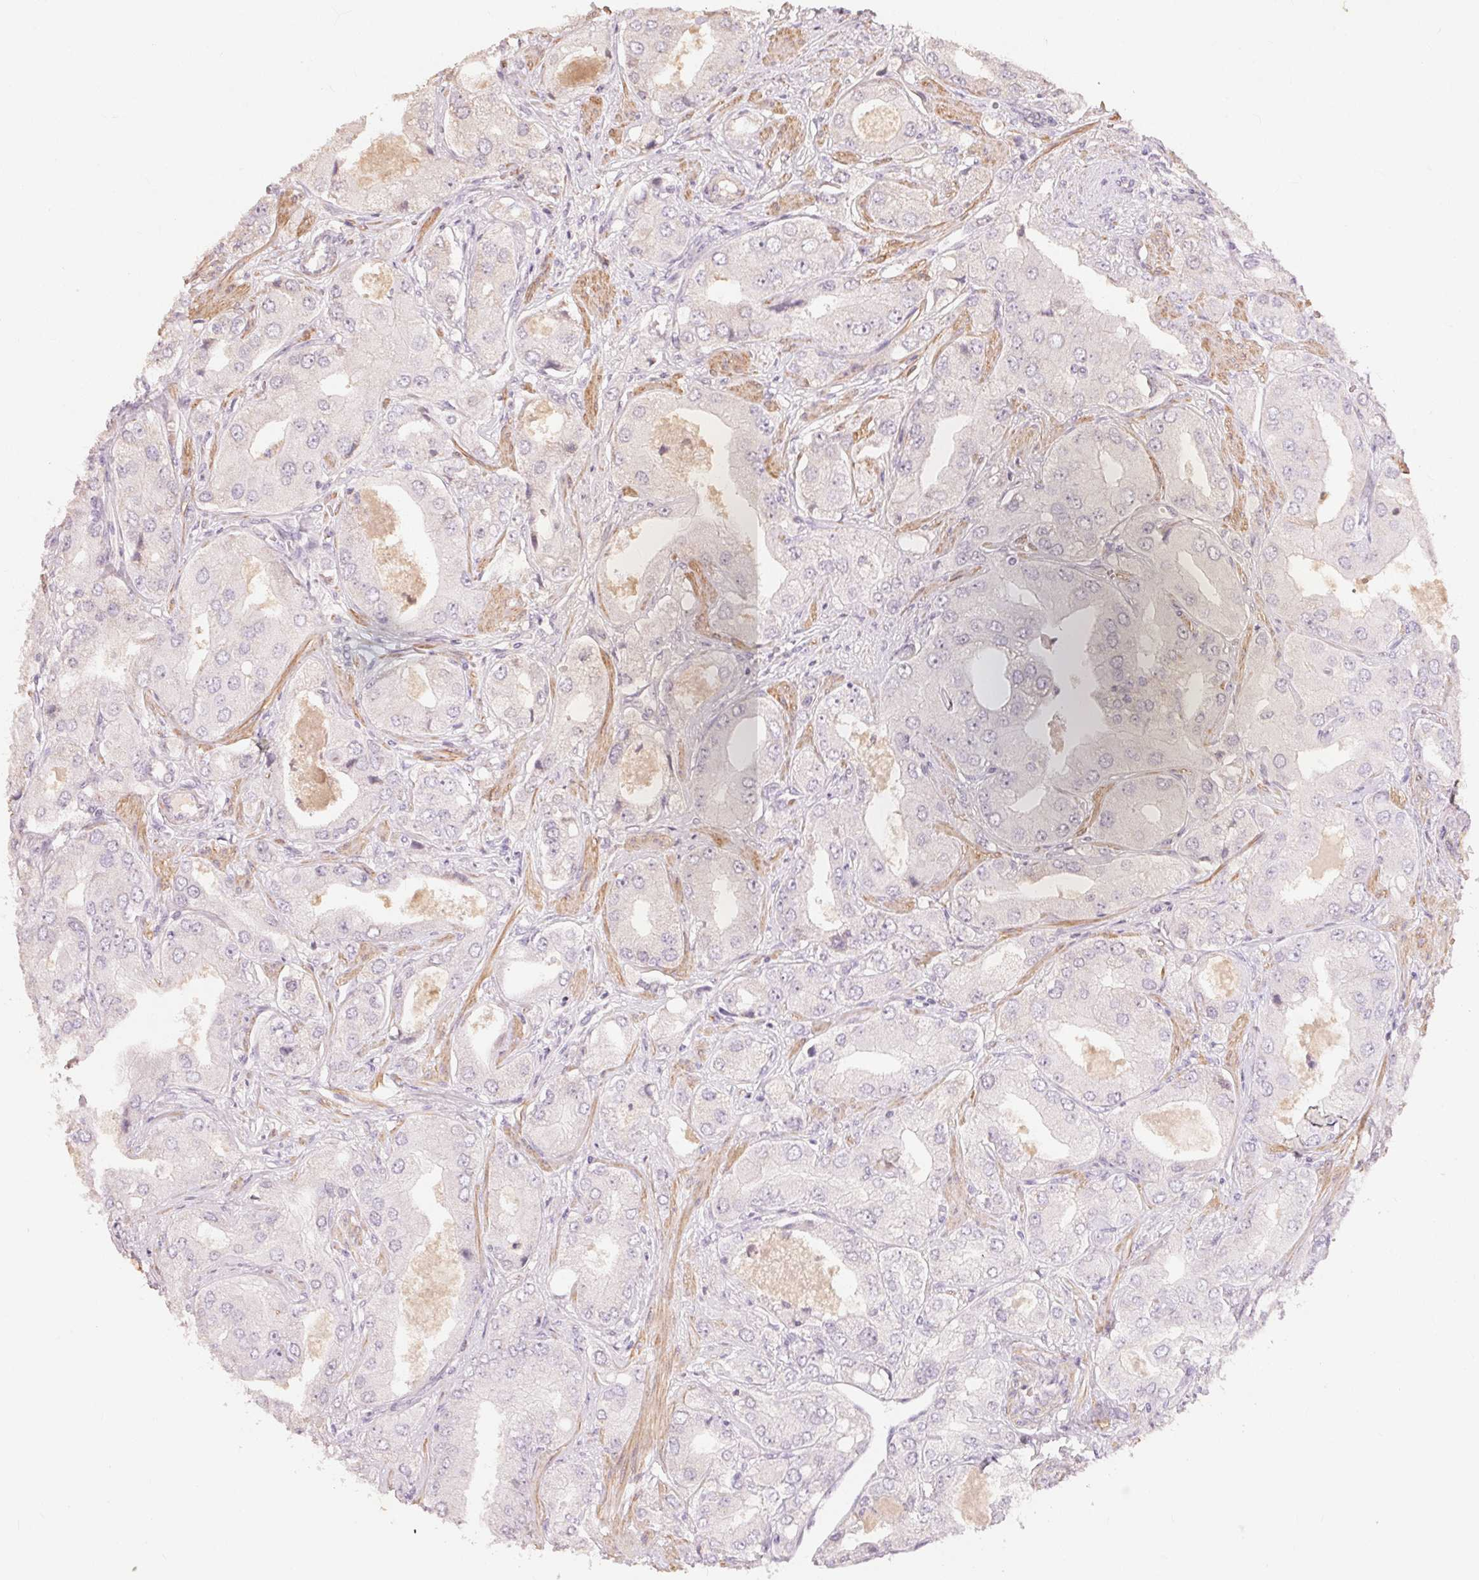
{"staining": {"intensity": "negative", "quantity": "none", "location": "none"}, "tissue": "prostate cancer", "cell_type": "Tumor cells", "image_type": "cancer", "snomed": [{"axis": "morphology", "description": "Adenocarcinoma, Low grade"}, {"axis": "topography", "description": "Prostate"}], "caption": "This is a micrograph of immunohistochemistry staining of prostate cancer, which shows no staining in tumor cells.", "gene": "TP53AIP1", "patient": {"sex": "male", "age": 60}}